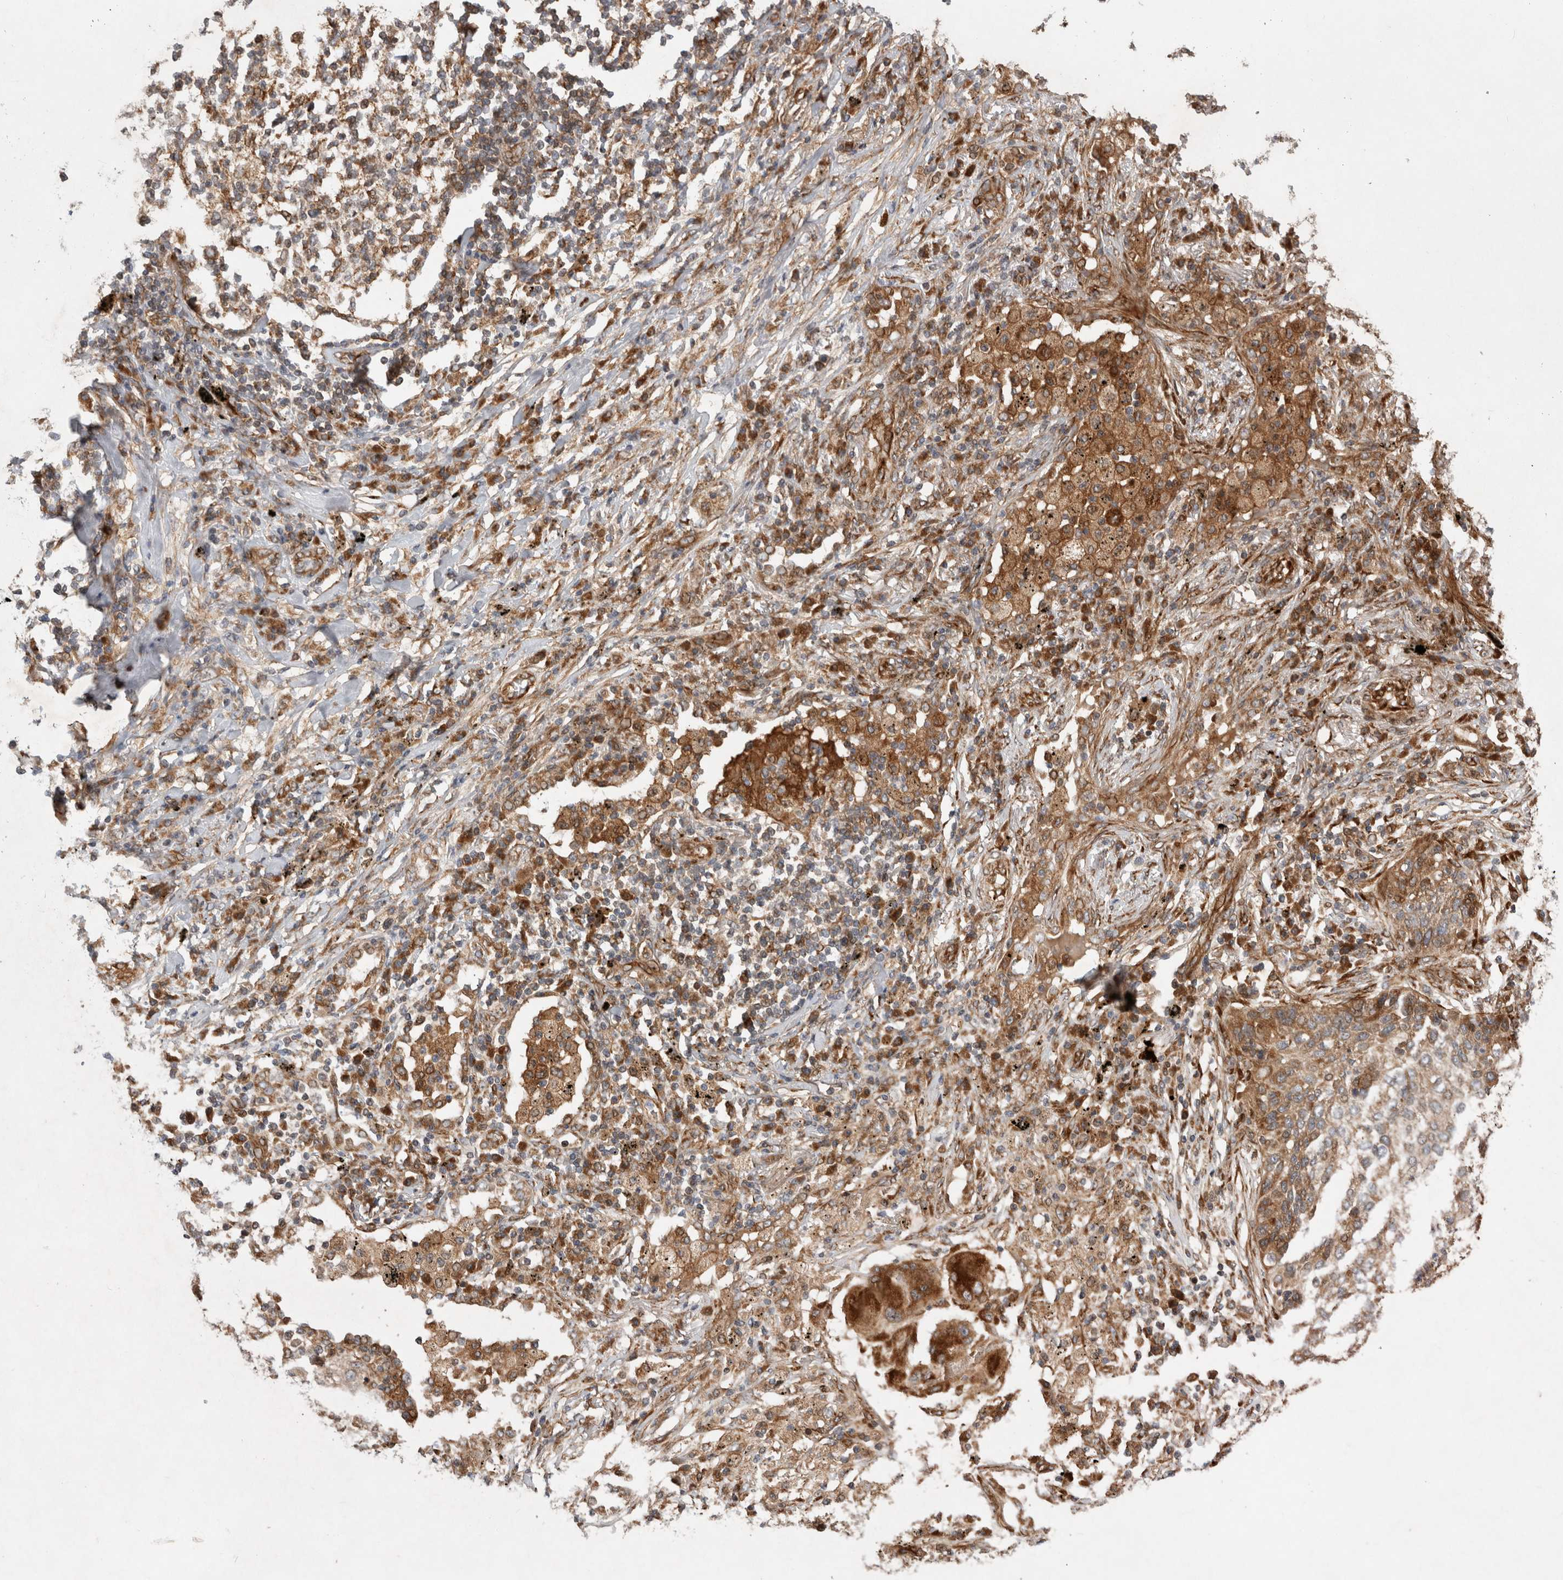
{"staining": {"intensity": "moderate", "quantity": ">75%", "location": "cytoplasmic/membranous"}, "tissue": "lung cancer", "cell_type": "Tumor cells", "image_type": "cancer", "snomed": [{"axis": "morphology", "description": "Squamous cell carcinoma, NOS"}, {"axis": "topography", "description": "Lung"}], "caption": "Squamous cell carcinoma (lung) stained with IHC shows moderate cytoplasmic/membranous expression in about >75% of tumor cells. (DAB (3,3'-diaminobenzidine) IHC with brightfield microscopy, high magnification).", "gene": "TUBD1", "patient": {"sex": "female", "age": 63}}